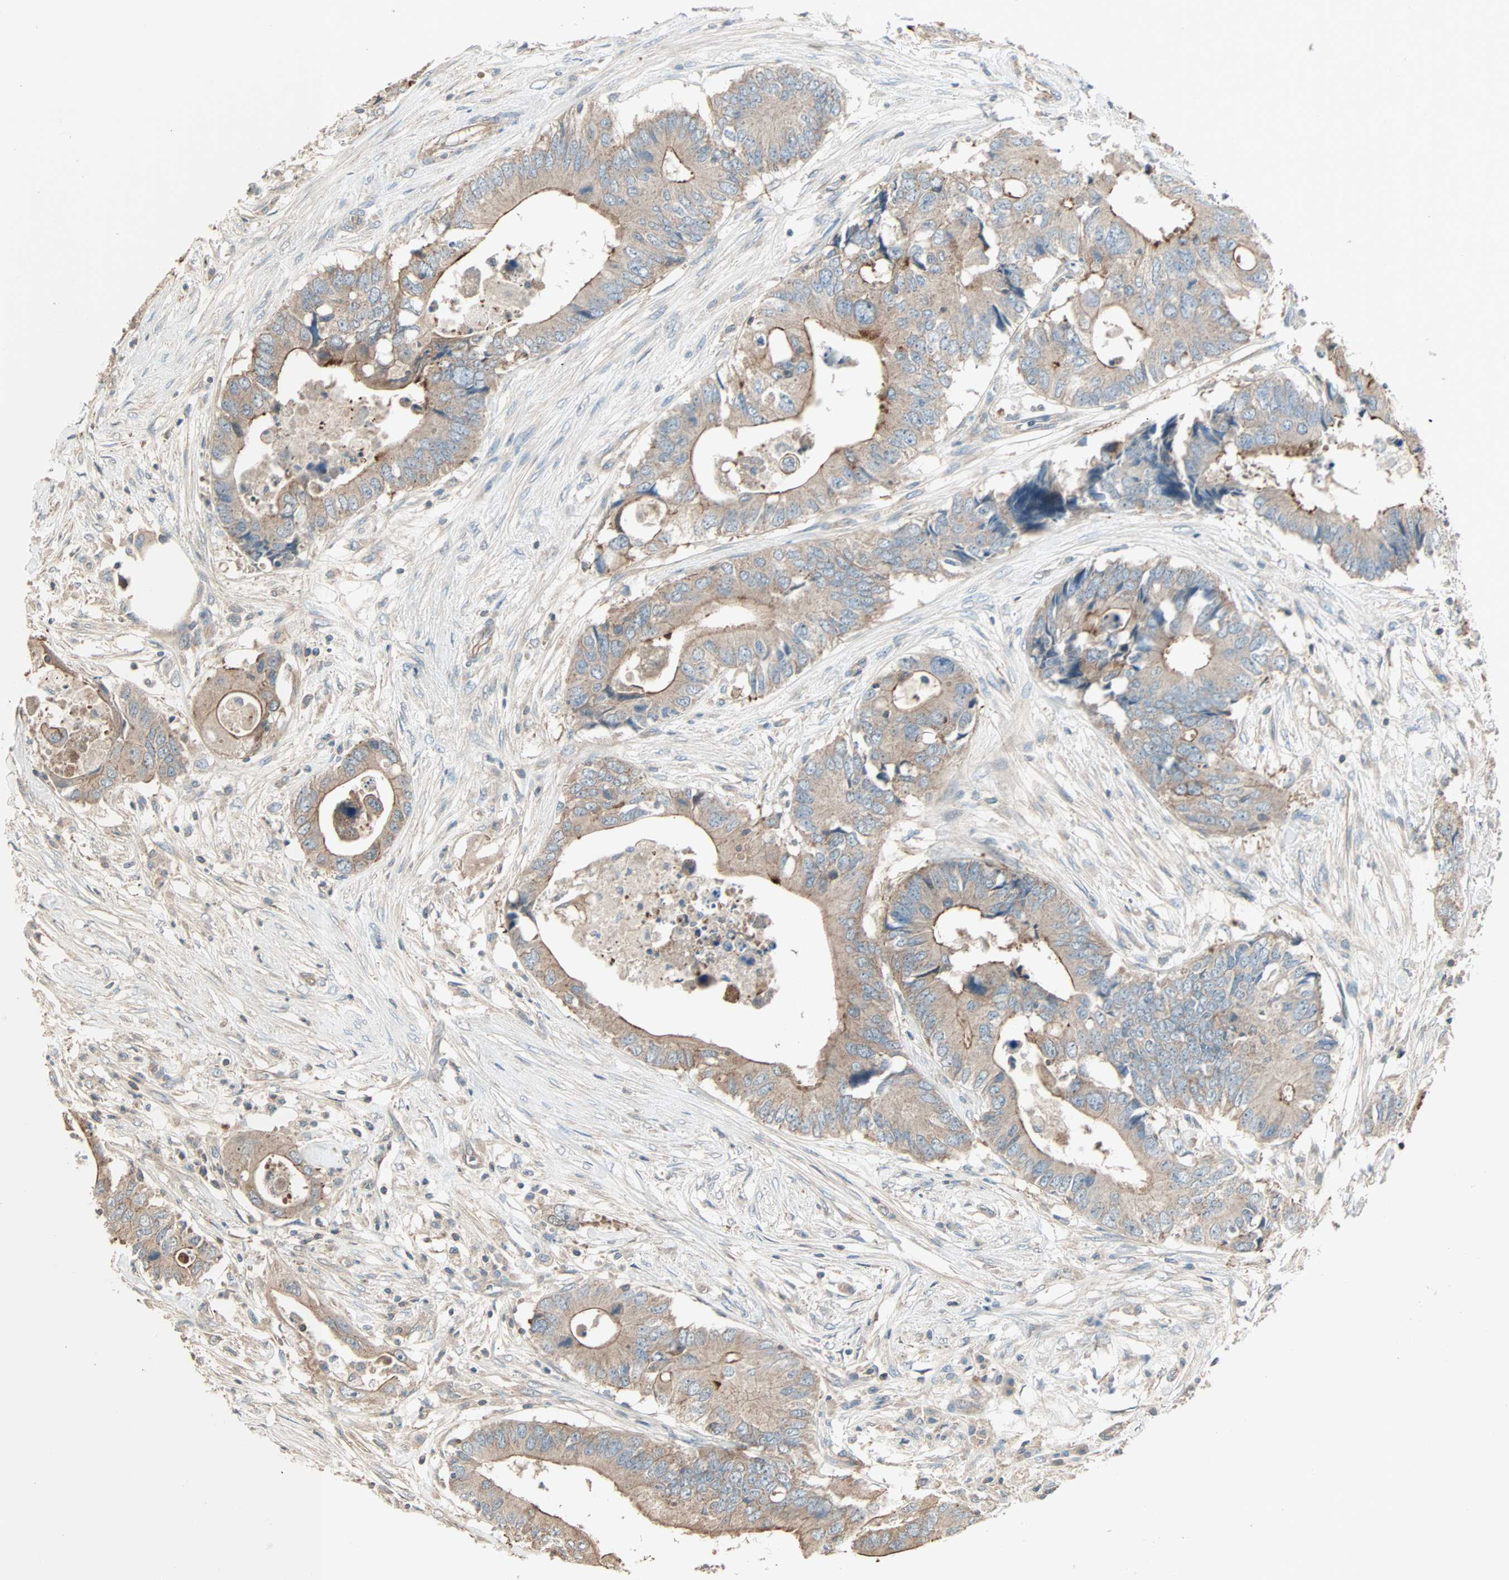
{"staining": {"intensity": "weak", "quantity": ">75%", "location": "cytoplasmic/membranous"}, "tissue": "colorectal cancer", "cell_type": "Tumor cells", "image_type": "cancer", "snomed": [{"axis": "morphology", "description": "Adenocarcinoma, NOS"}, {"axis": "topography", "description": "Colon"}], "caption": "Immunohistochemical staining of human colorectal cancer (adenocarcinoma) exhibits low levels of weak cytoplasmic/membranous staining in approximately >75% of tumor cells.", "gene": "MAP3K21", "patient": {"sex": "male", "age": 71}}